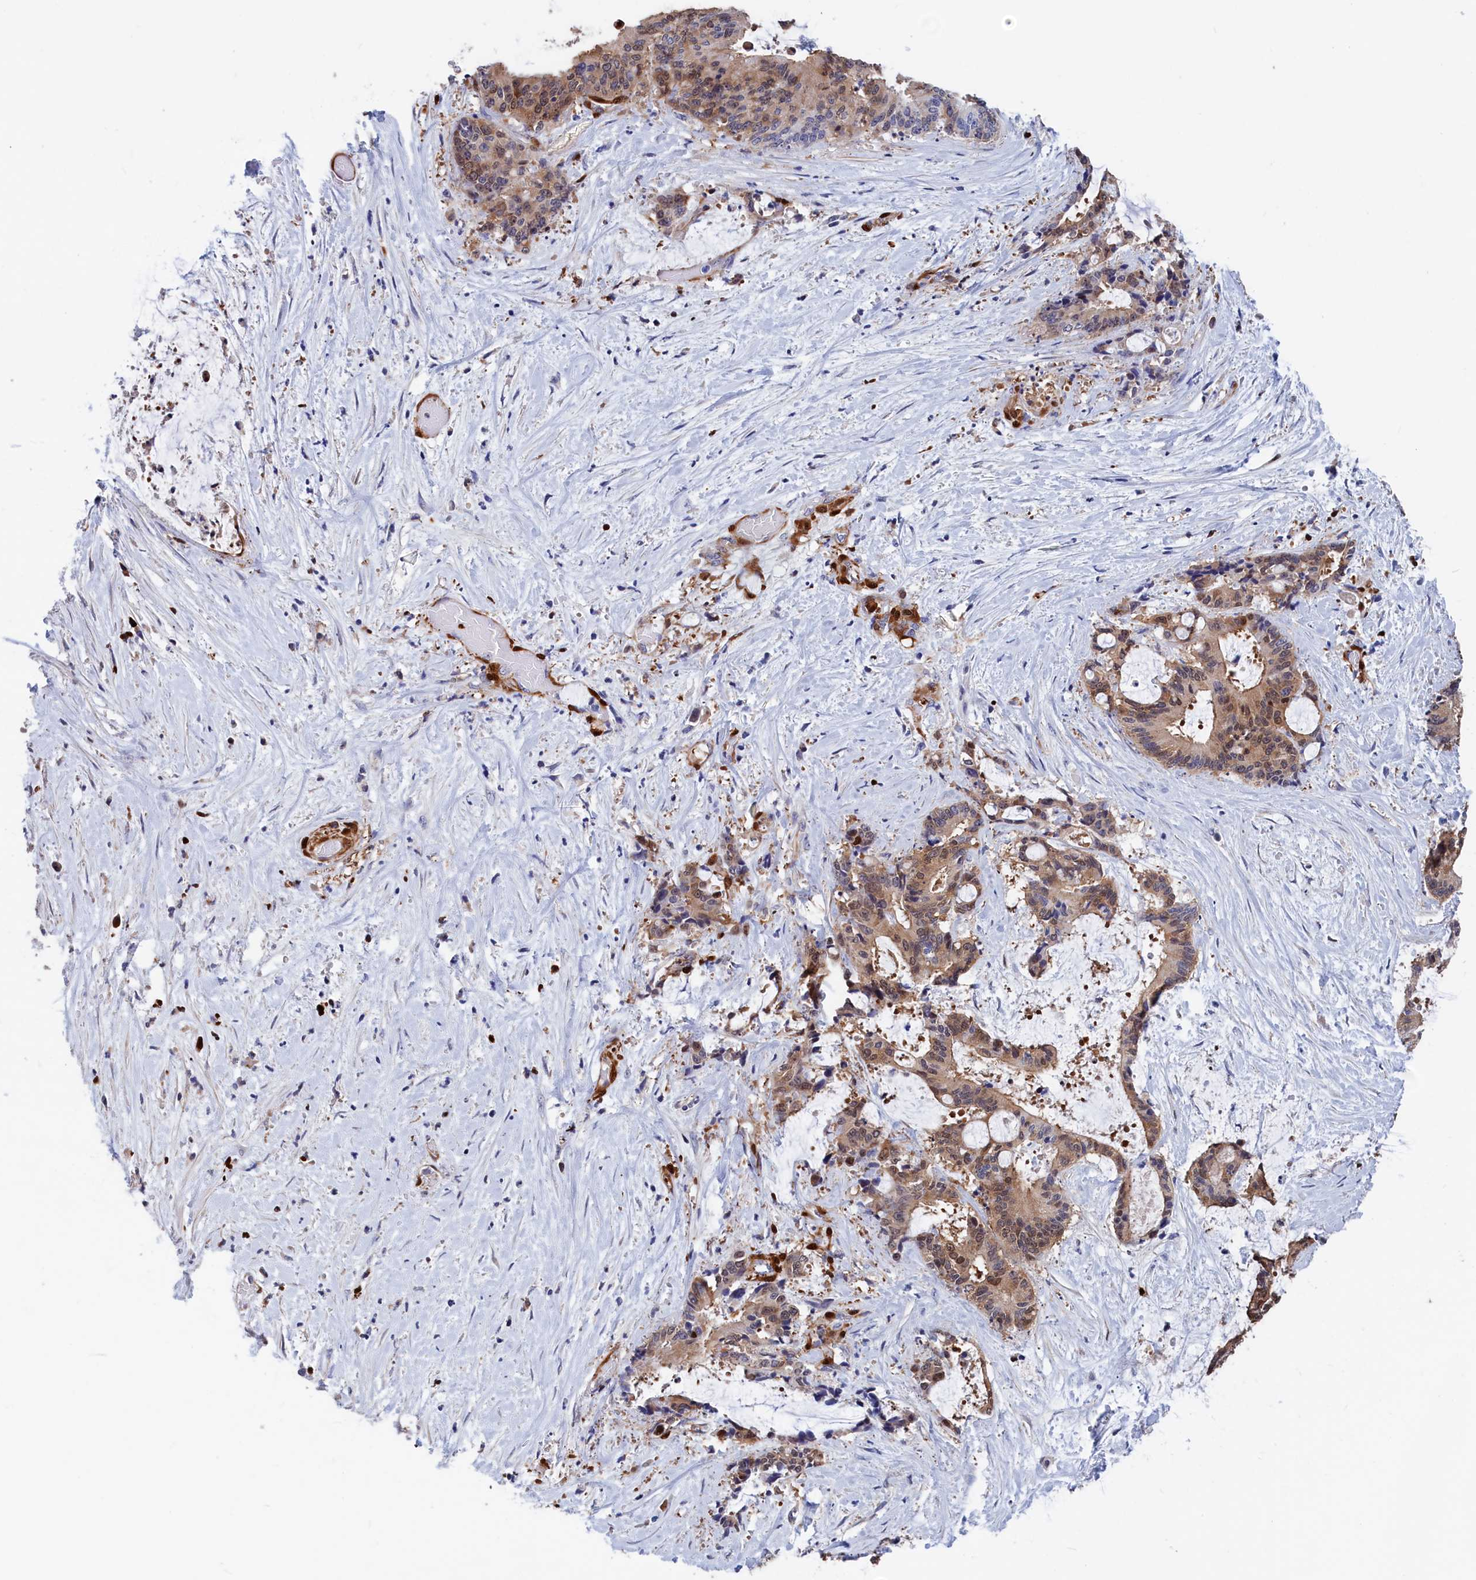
{"staining": {"intensity": "moderate", "quantity": ">75%", "location": "cytoplasmic/membranous,nuclear"}, "tissue": "liver cancer", "cell_type": "Tumor cells", "image_type": "cancer", "snomed": [{"axis": "morphology", "description": "Normal tissue, NOS"}, {"axis": "morphology", "description": "Cholangiocarcinoma"}, {"axis": "topography", "description": "Liver"}, {"axis": "topography", "description": "Peripheral nerve tissue"}], "caption": "A medium amount of moderate cytoplasmic/membranous and nuclear expression is seen in about >75% of tumor cells in cholangiocarcinoma (liver) tissue. The staining was performed using DAB (3,3'-diaminobenzidine) to visualize the protein expression in brown, while the nuclei were stained in blue with hematoxylin (Magnification: 20x).", "gene": "CRIP1", "patient": {"sex": "female", "age": 73}}